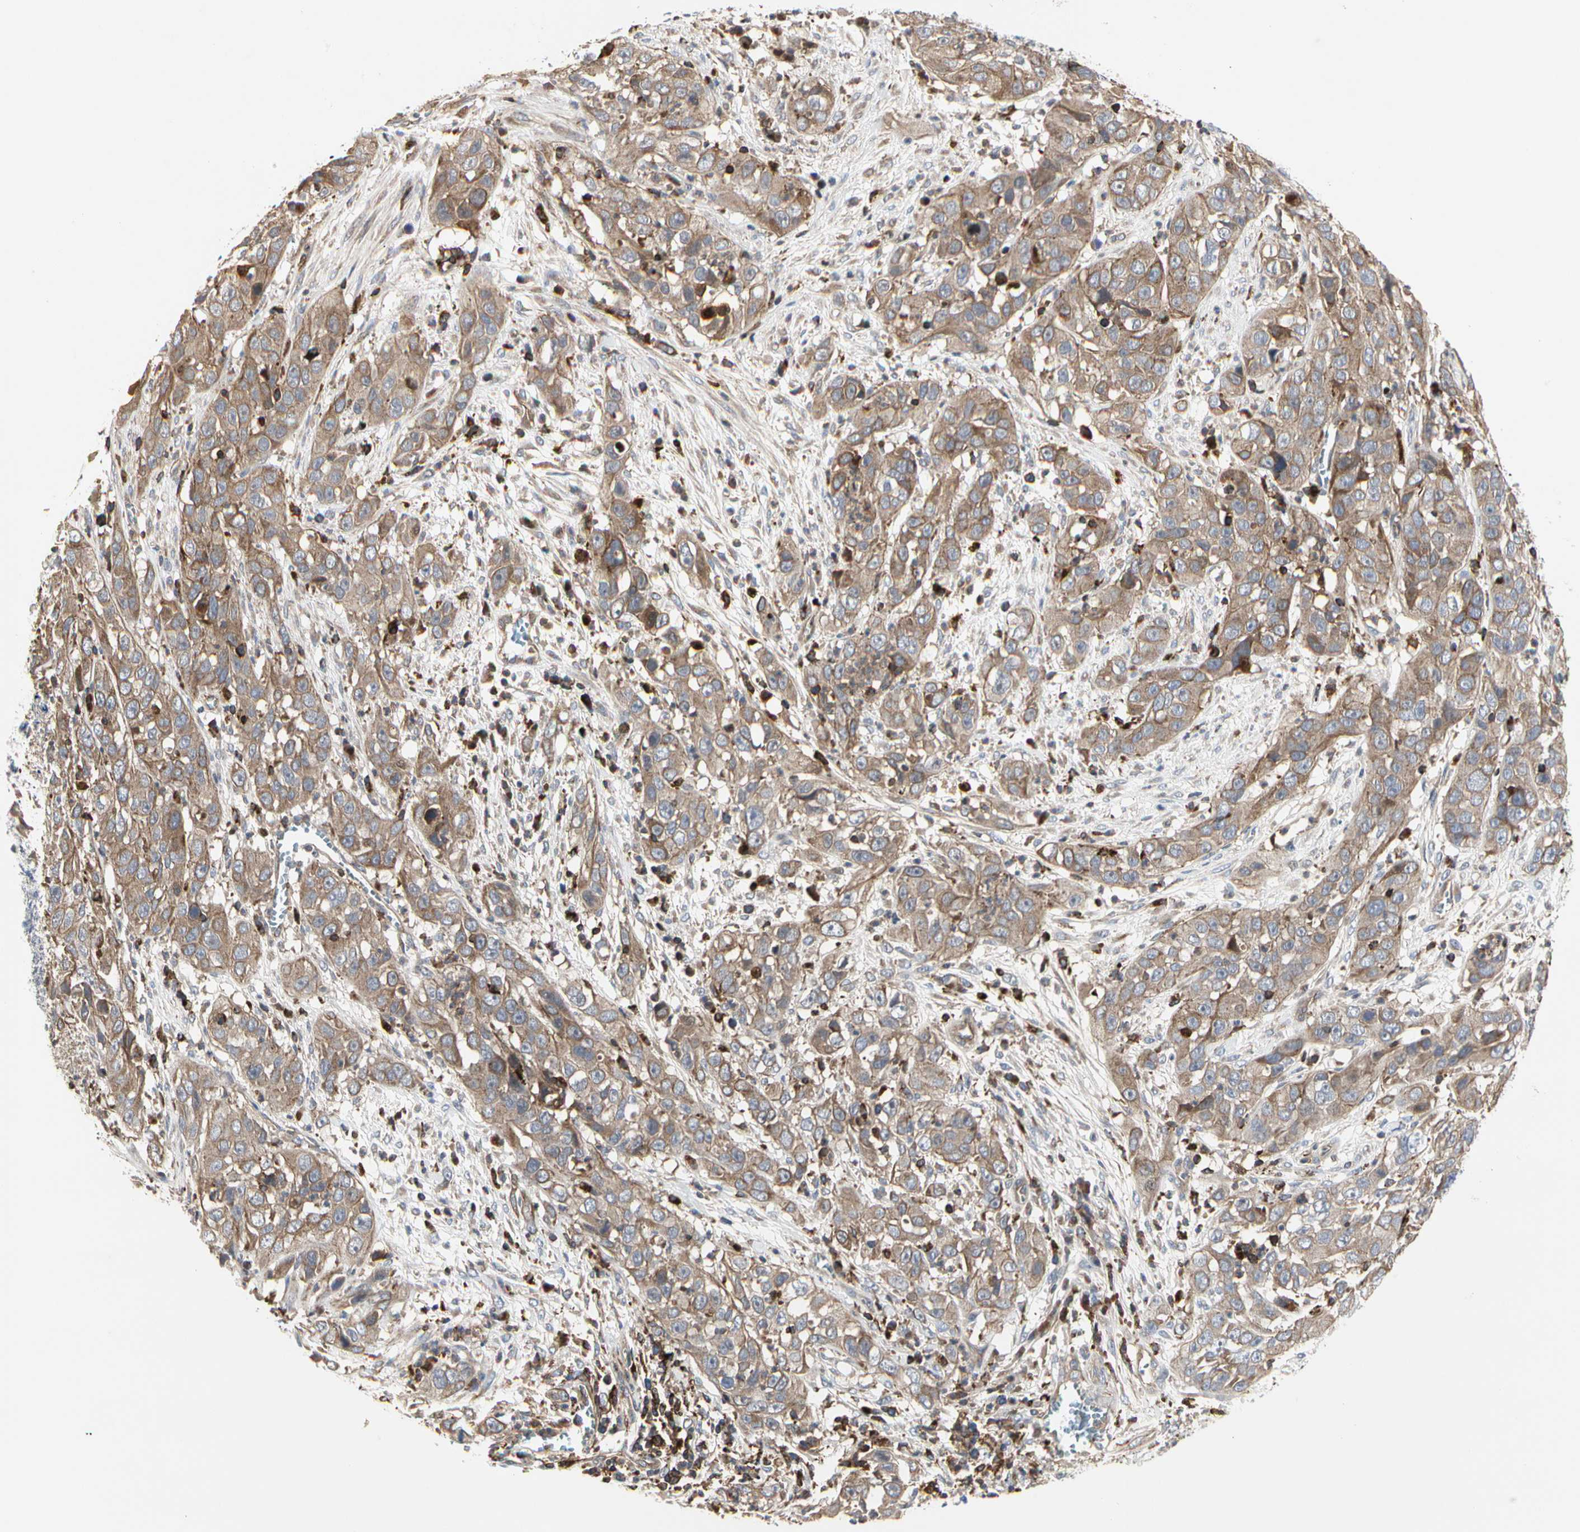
{"staining": {"intensity": "moderate", "quantity": ">75%", "location": "cytoplasmic/membranous"}, "tissue": "cervical cancer", "cell_type": "Tumor cells", "image_type": "cancer", "snomed": [{"axis": "morphology", "description": "Squamous cell carcinoma, NOS"}, {"axis": "topography", "description": "Cervix"}], "caption": "Protein staining of cervical cancer tissue displays moderate cytoplasmic/membranous expression in about >75% of tumor cells. (DAB (3,3'-diaminobenzidine) IHC with brightfield microscopy, high magnification).", "gene": "NAPG", "patient": {"sex": "female", "age": 32}}